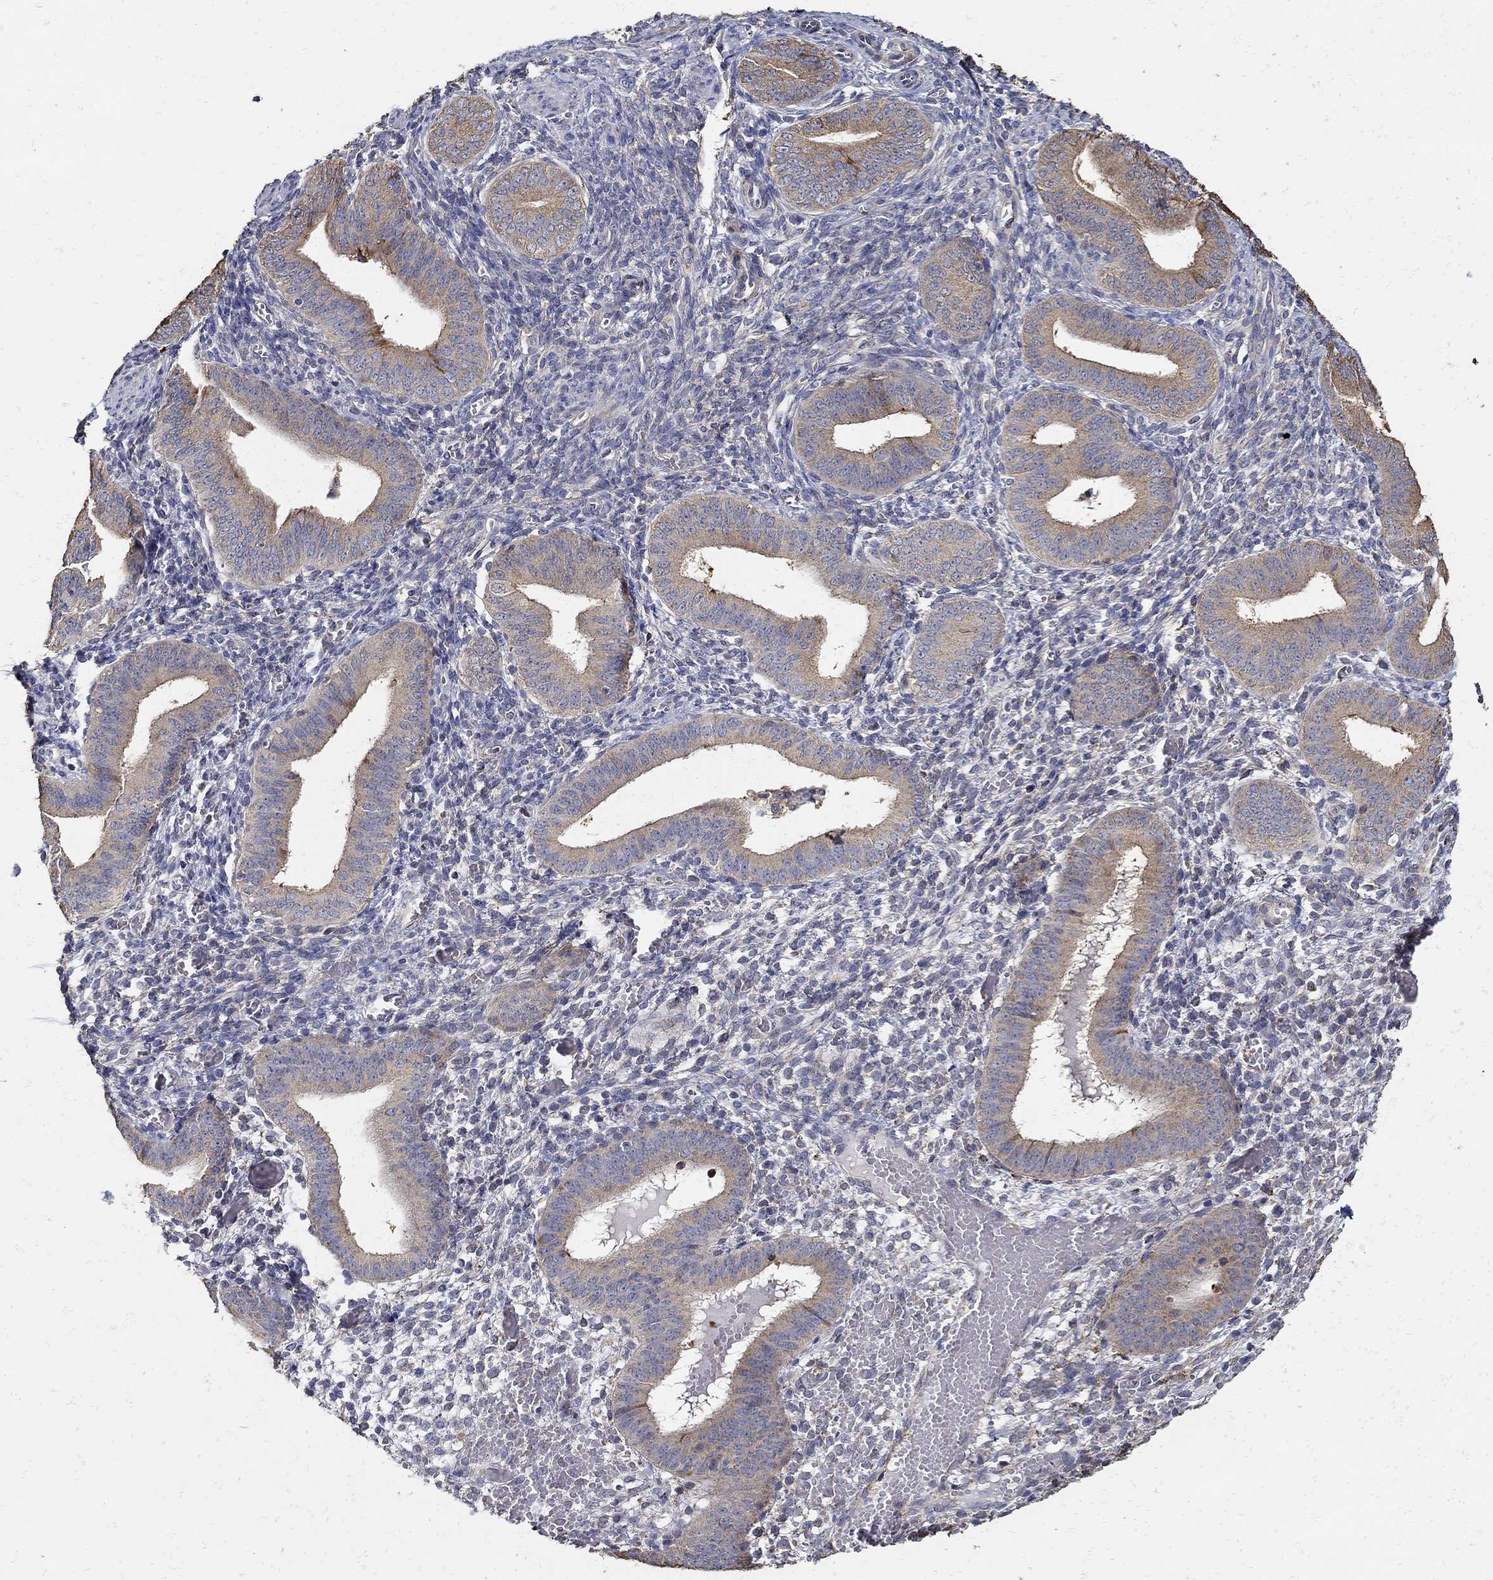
{"staining": {"intensity": "negative", "quantity": "none", "location": "none"}, "tissue": "endometrium", "cell_type": "Cells in endometrial stroma", "image_type": "normal", "snomed": [{"axis": "morphology", "description": "Normal tissue, NOS"}, {"axis": "topography", "description": "Endometrium"}], "caption": "High power microscopy micrograph of an immunohistochemistry (IHC) micrograph of unremarkable endometrium, revealing no significant staining in cells in endometrial stroma.", "gene": "EMILIN3", "patient": {"sex": "female", "age": 42}}